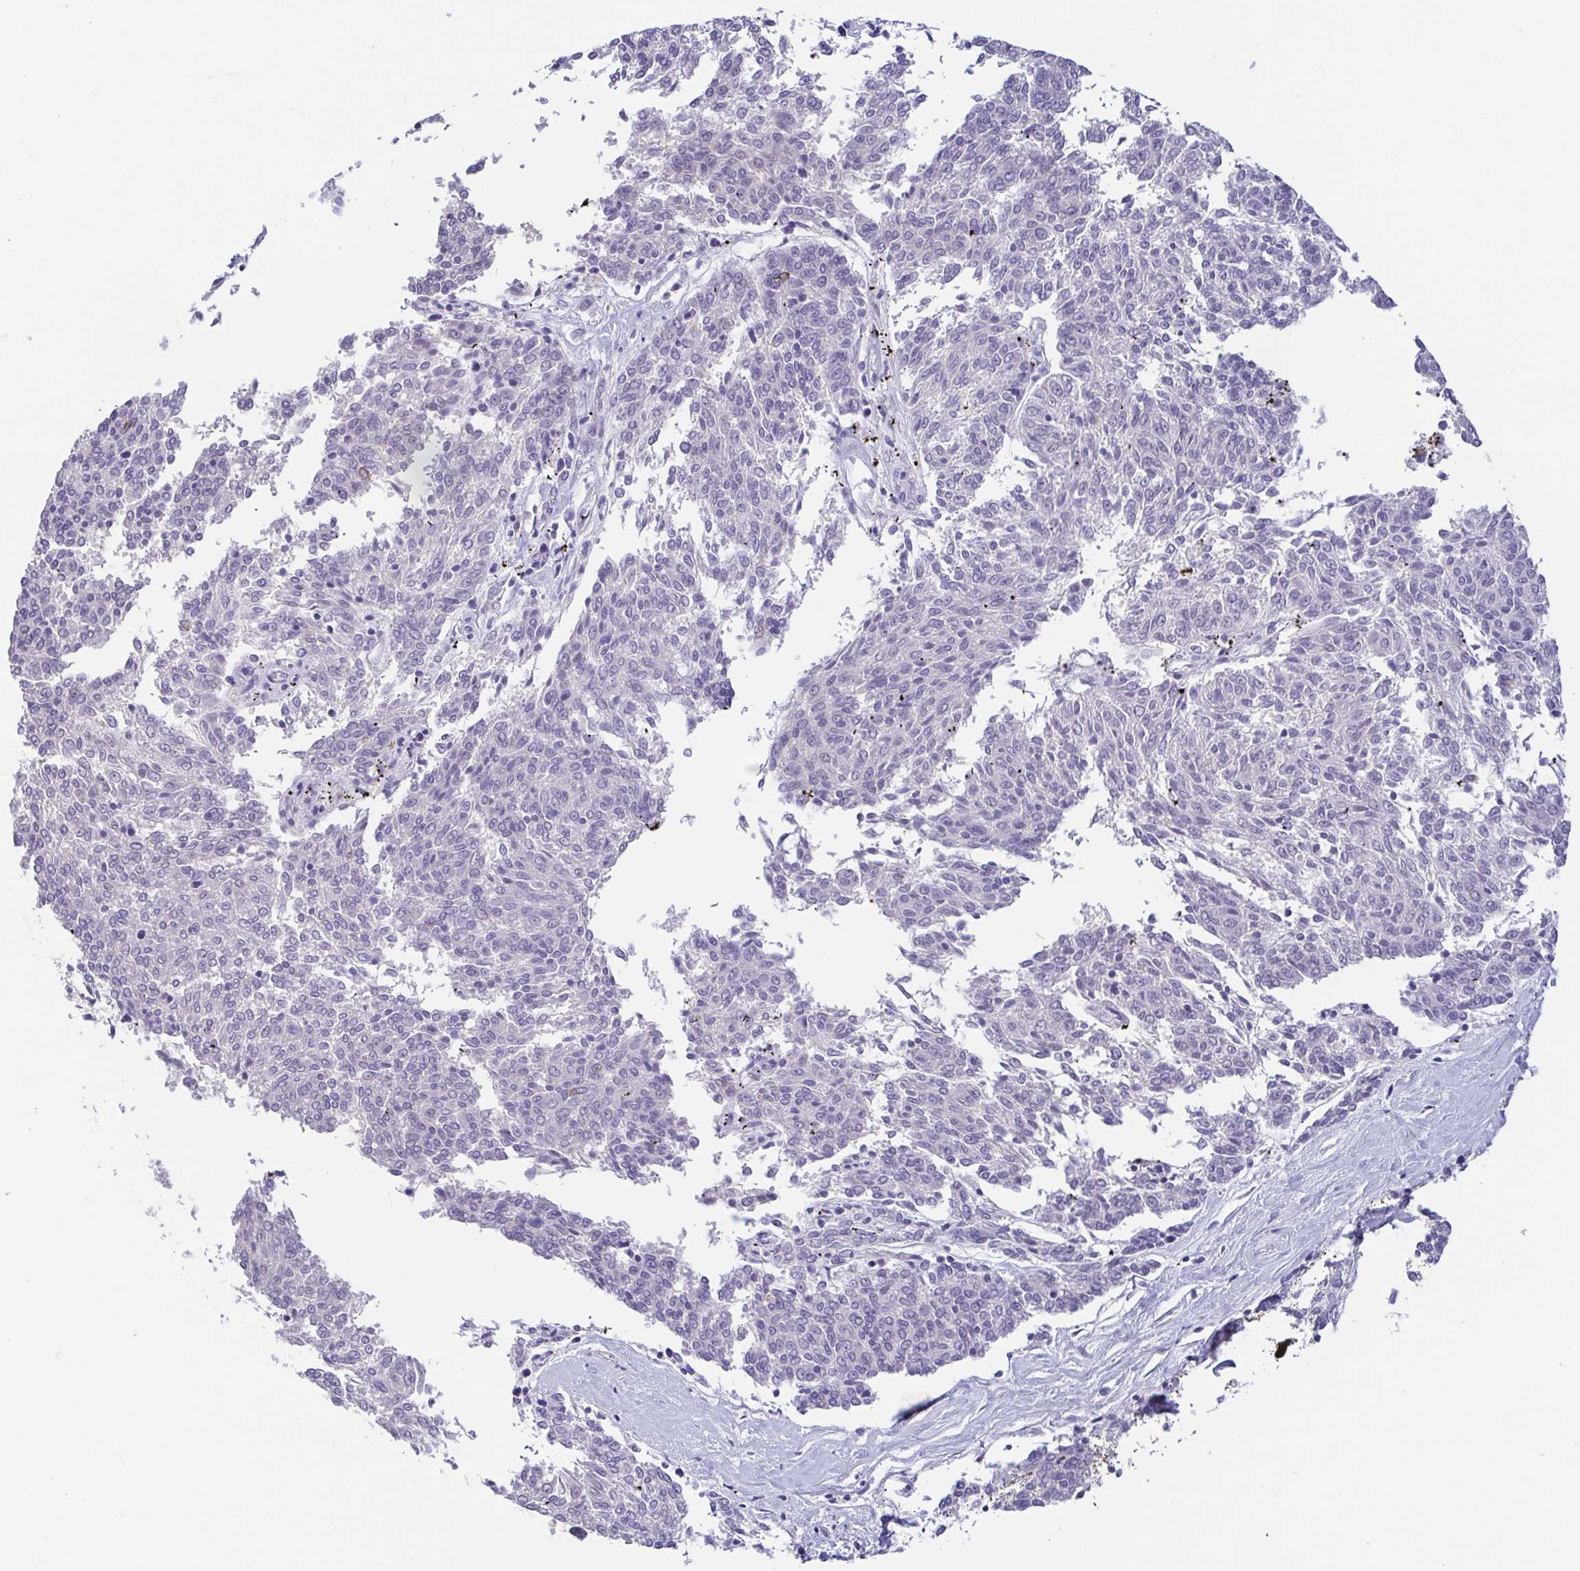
{"staining": {"intensity": "negative", "quantity": "none", "location": "none"}, "tissue": "melanoma", "cell_type": "Tumor cells", "image_type": "cancer", "snomed": [{"axis": "morphology", "description": "Malignant melanoma, NOS"}, {"axis": "topography", "description": "Skin"}], "caption": "Immunohistochemistry (IHC) of human melanoma displays no staining in tumor cells. (DAB (3,3'-diaminobenzidine) immunohistochemistry (IHC), high magnification).", "gene": "FABP3", "patient": {"sex": "female", "age": 72}}